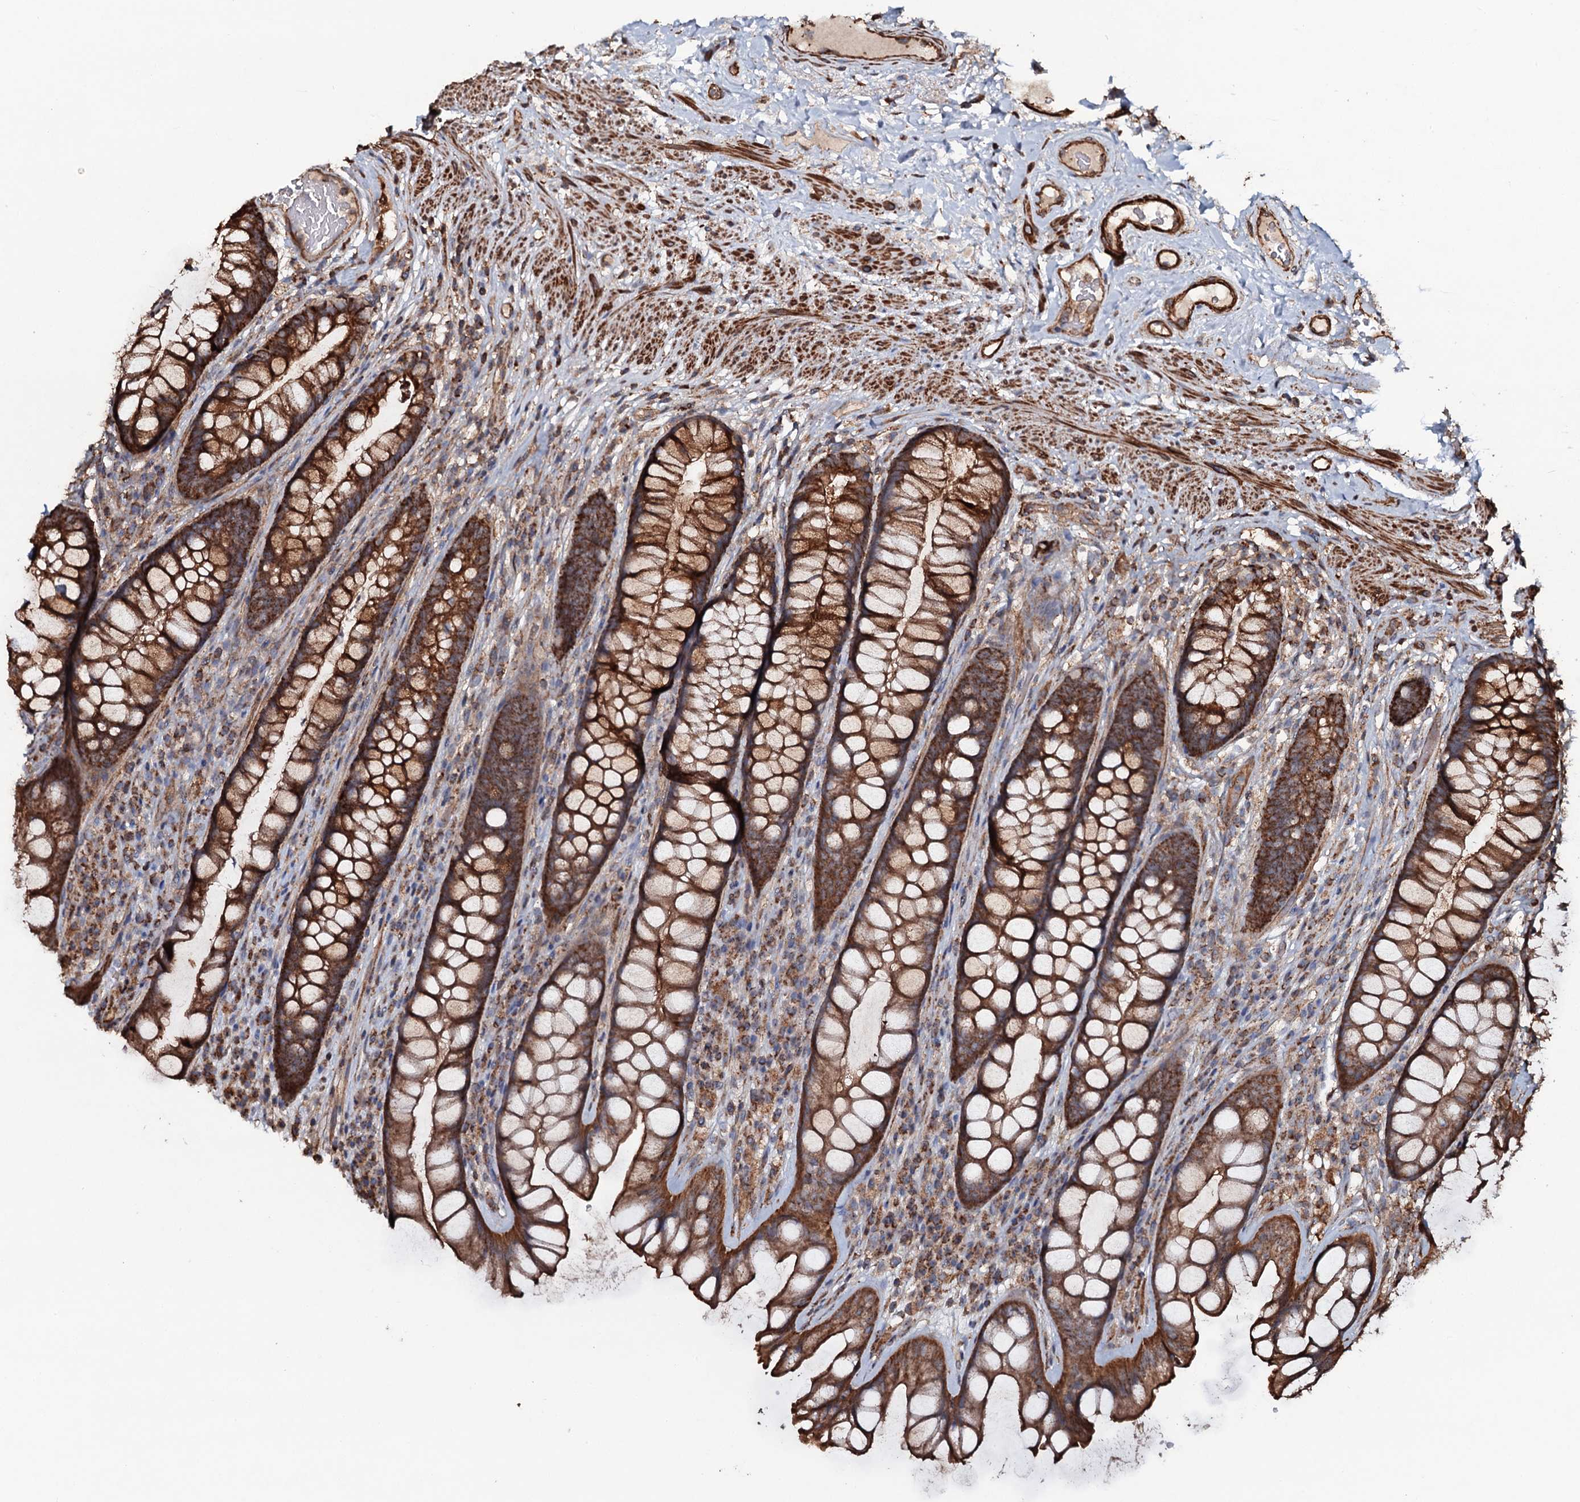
{"staining": {"intensity": "strong", "quantity": ">75%", "location": "cytoplasmic/membranous"}, "tissue": "rectum", "cell_type": "Glandular cells", "image_type": "normal", "snomed": [{"axis": "morphology", "description": "Normal tissue, NOS"}, {"axis": "topography", "description": "Rectum"}], "caption": "Rectum stained for a protein shows strong cytoplasmic/membranous positivity in glandular cells. The protein is shown in brown color, while the nuclei are stained blue.", "gene": "VWA8", "patient": {"sex": "male", "age": 74}}